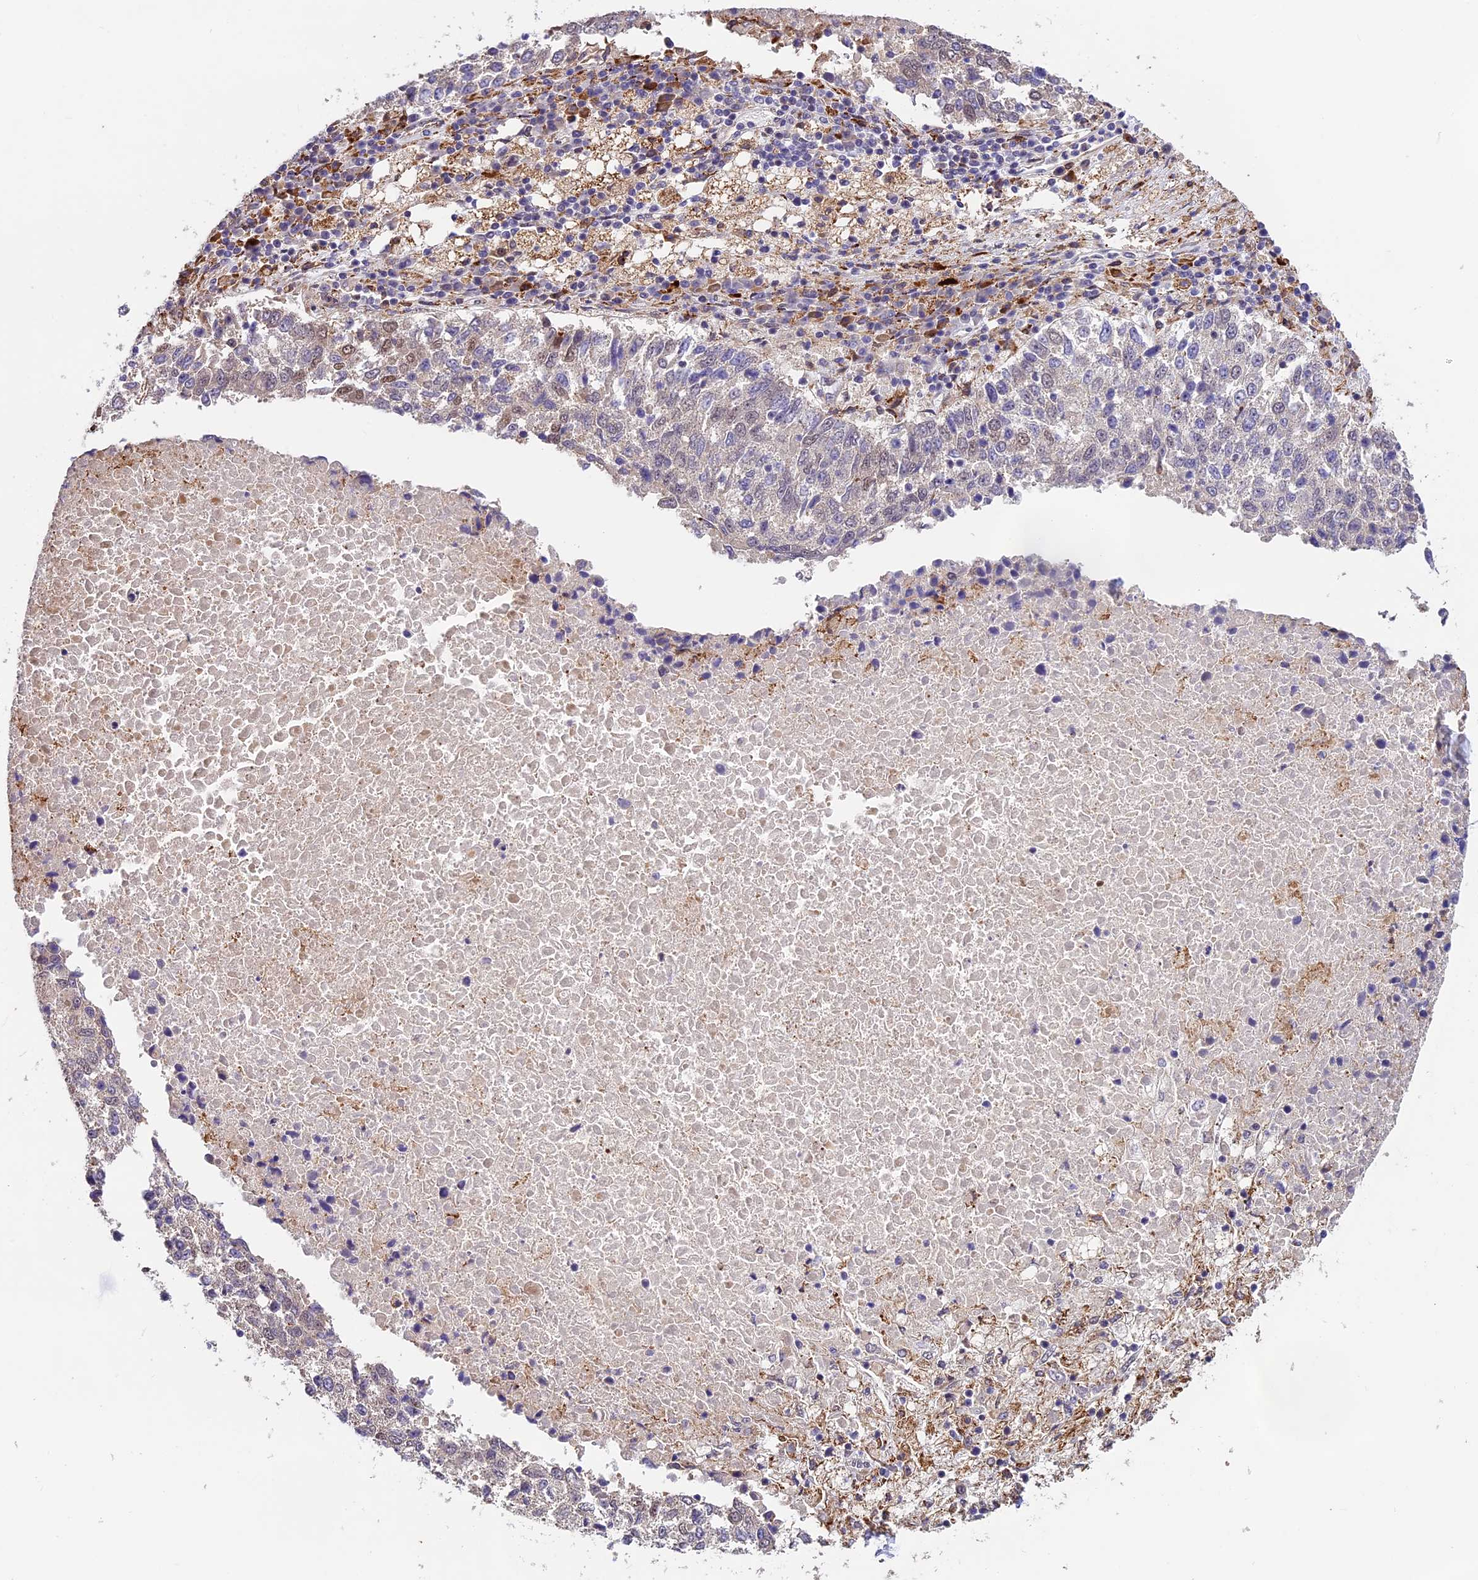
{"staining": {"intensity": "weak", "quantity": "<25%", "location": "nuclear"}, "tissue": "lung cancer", "cell_type": "Tumor cells", "image_type": "cancer", "snomed": [{"axis": "morphology", "description": "Squamous cell carcinoma, NOS"}, {"axis": "topography", "description": "Lung"}], "caption": "This is a photomicrograph of immunohistochemistry (IHC) staining of lung cancer, which shows no expression in tumor cells.", "gene": "FBXO45", "patient": {"sex": "male", "age": 73}}